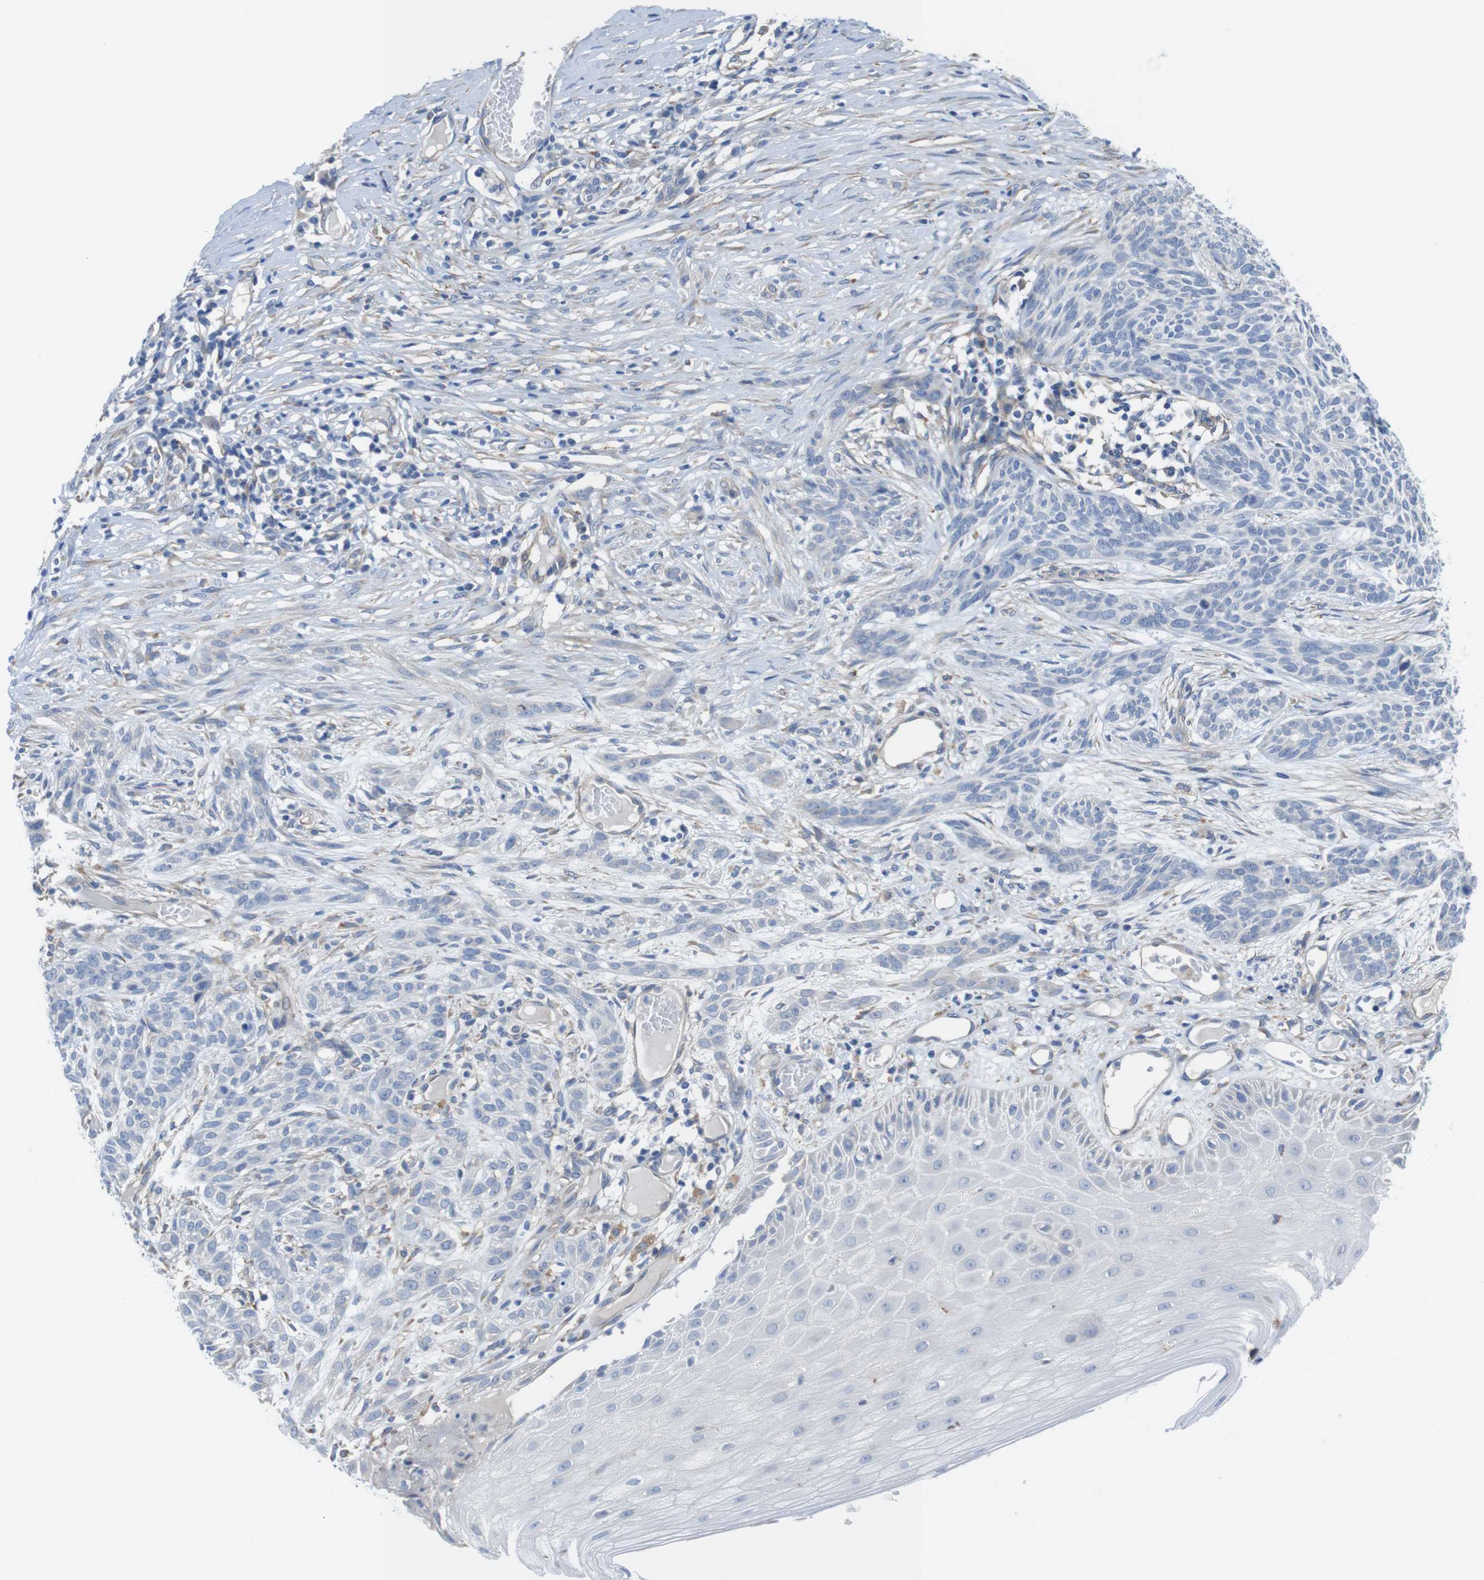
{"staining": {"intensity": "negative", "quantity": "none", "location": "none"}, "tissue": "skin cancer", "cell_type": "Tumor cells", "image_type": "cancer", "snomed": [{"axis": "morphology", "description": "Basal cell carcinoma"}, {"axis": "topography", "description": "Skin"}], "caption": "The photomicrograph demonstrates no staining of tumor cells in skin cancer (basal cell carcinoma).", "gene": "CDH8", "patient": {"sex": "female", "age": 59}}